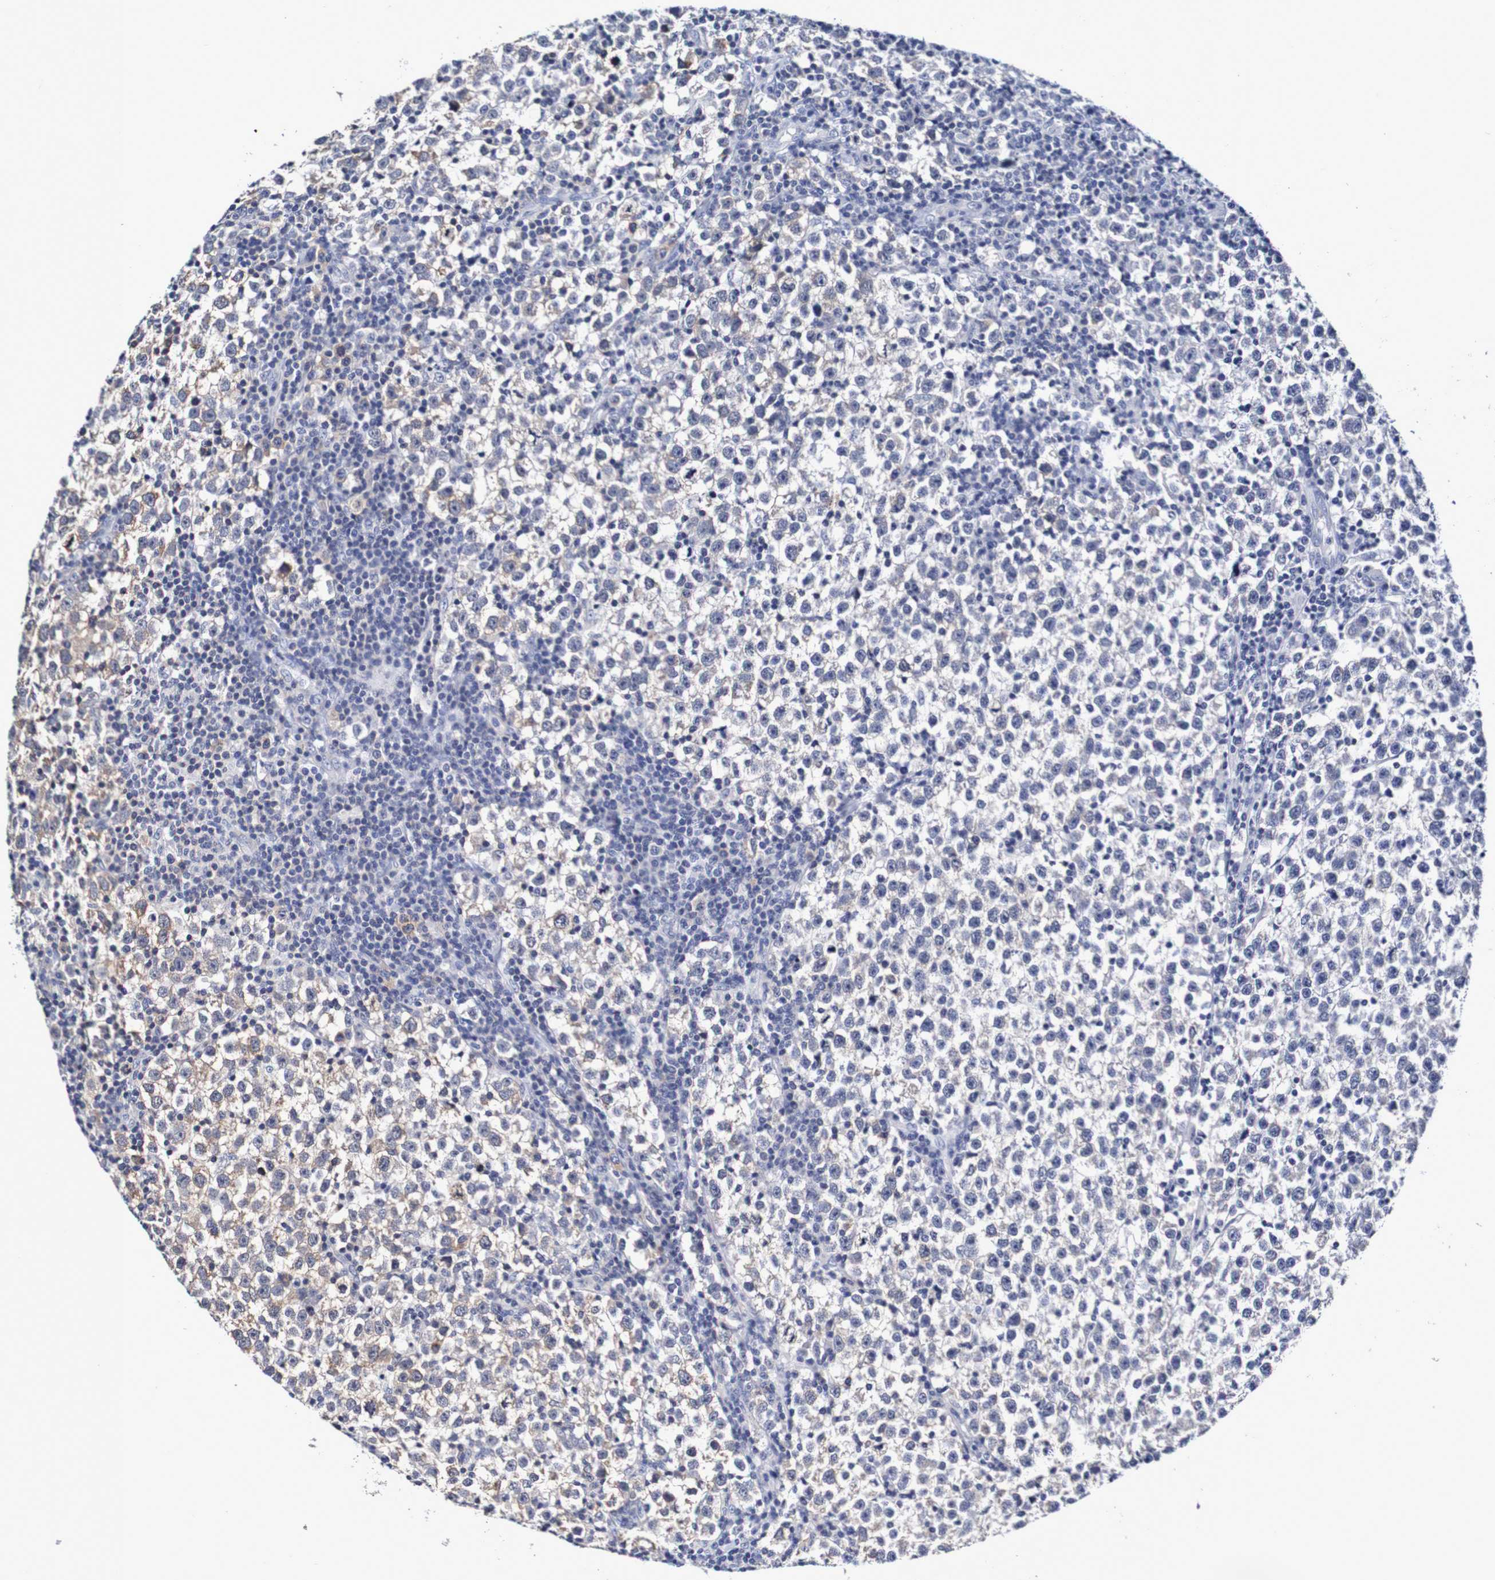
{"staining": {"intensity": "weak", "quantity": "<25%", "location": "cytoplasmic/membranous"}, "tissue": "testis cancer", "cell_type": "Tumor cells", "image_type": "cancer", "snomed": [{"axis": "morphology", "description": "Seminoma, NOS"}, {"axis": "topography", "description": "Testis"}], "caption": "Immunohistochemical staining of human seminoma (testis) shows no significant expression in tumor cells.", "gene": "ACVR1C", "patient": {"sex": "male", "age": 43}}